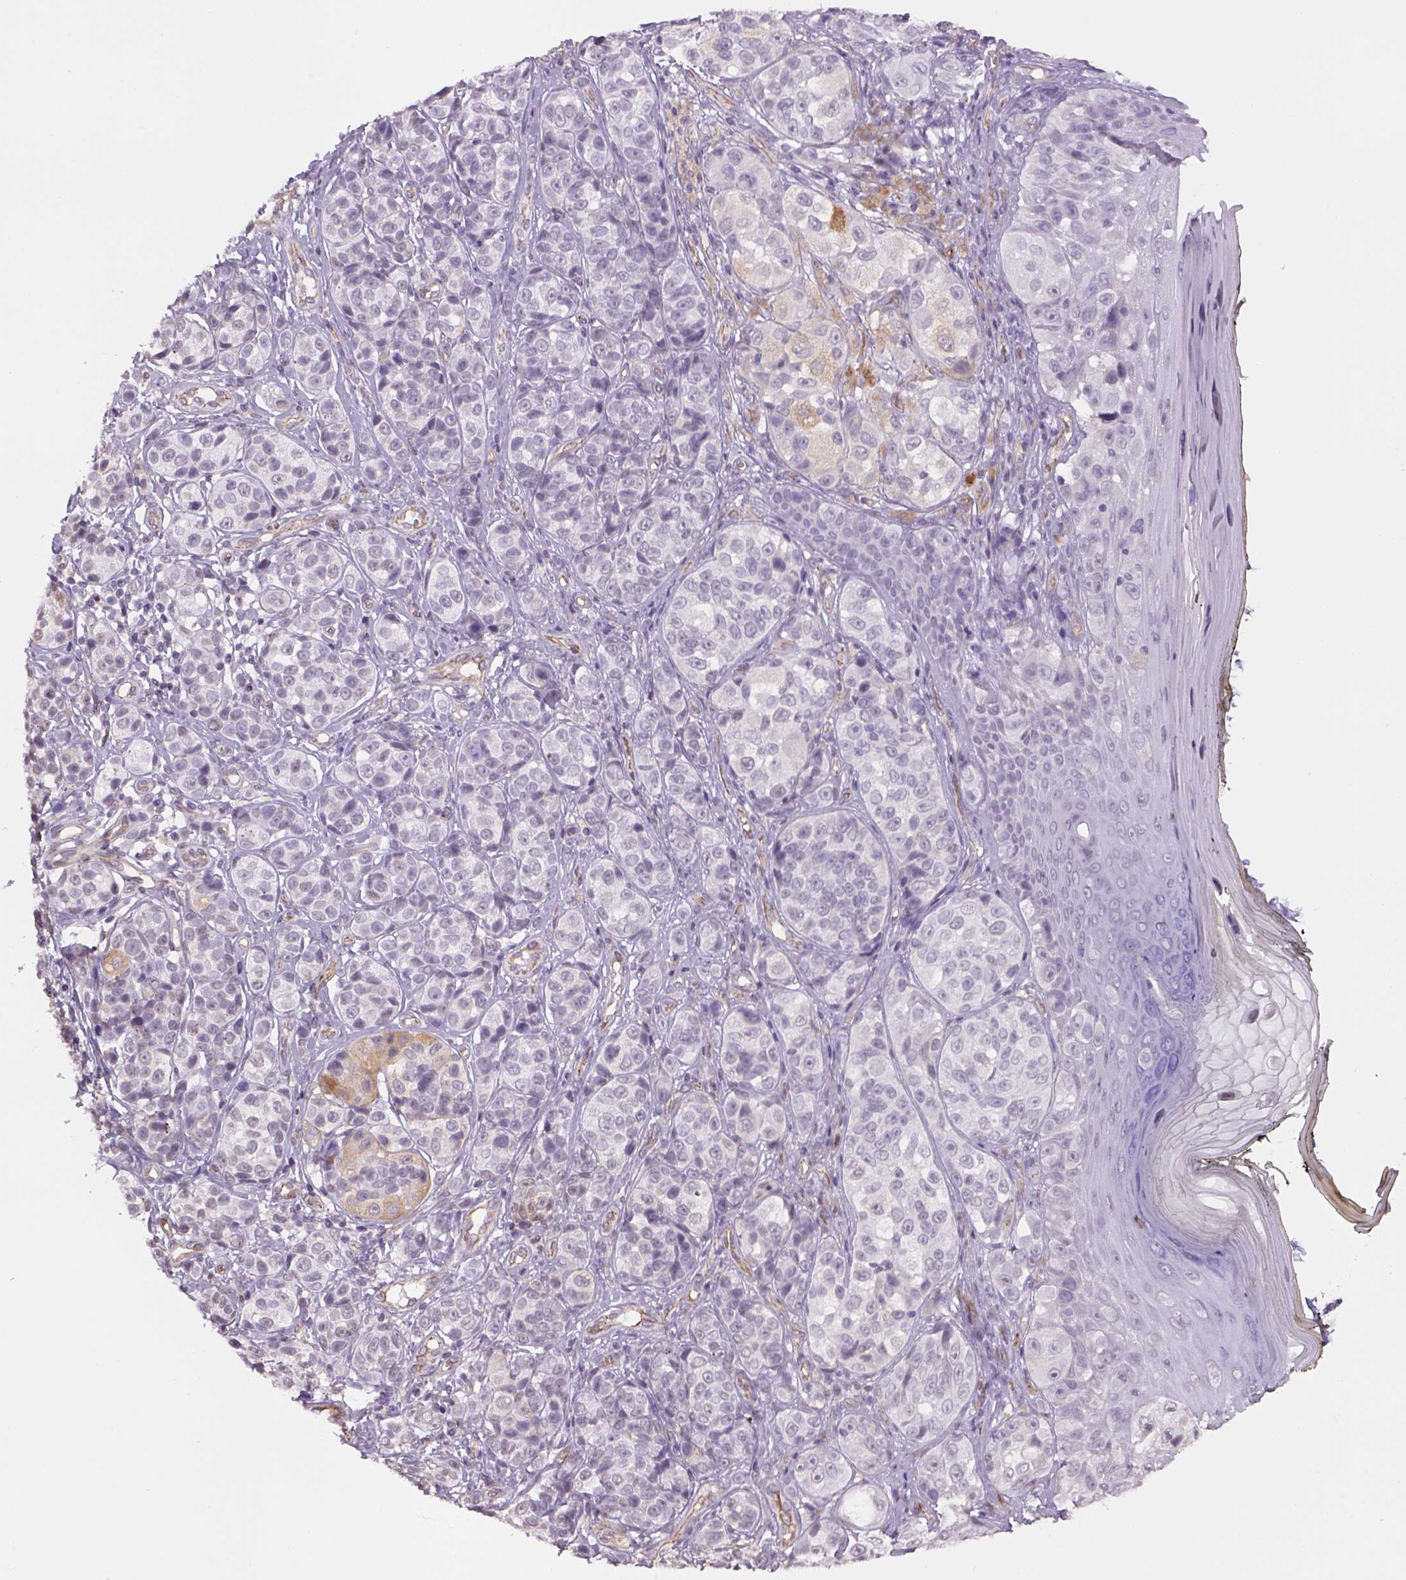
{"staining": {"intensity": "weak", "quantity": "<25%", "location": "cytoplasmic/membranous"}, "tissue": "melanoma", "cell_type": "Tumor cells", "image_type": "cancer", "snomed": [{"axis": "morphology", "description": "Malignant melanoma, NOS"}, {"axis": "topography", "description": "Skin"}], "caption": "This is a micrograph of immunohistochemistry staining of malignant melanoma, which shows no staining in tumor cells.", "gene": "PRRT1", "patient": {"sex": "male", "age": 48}}